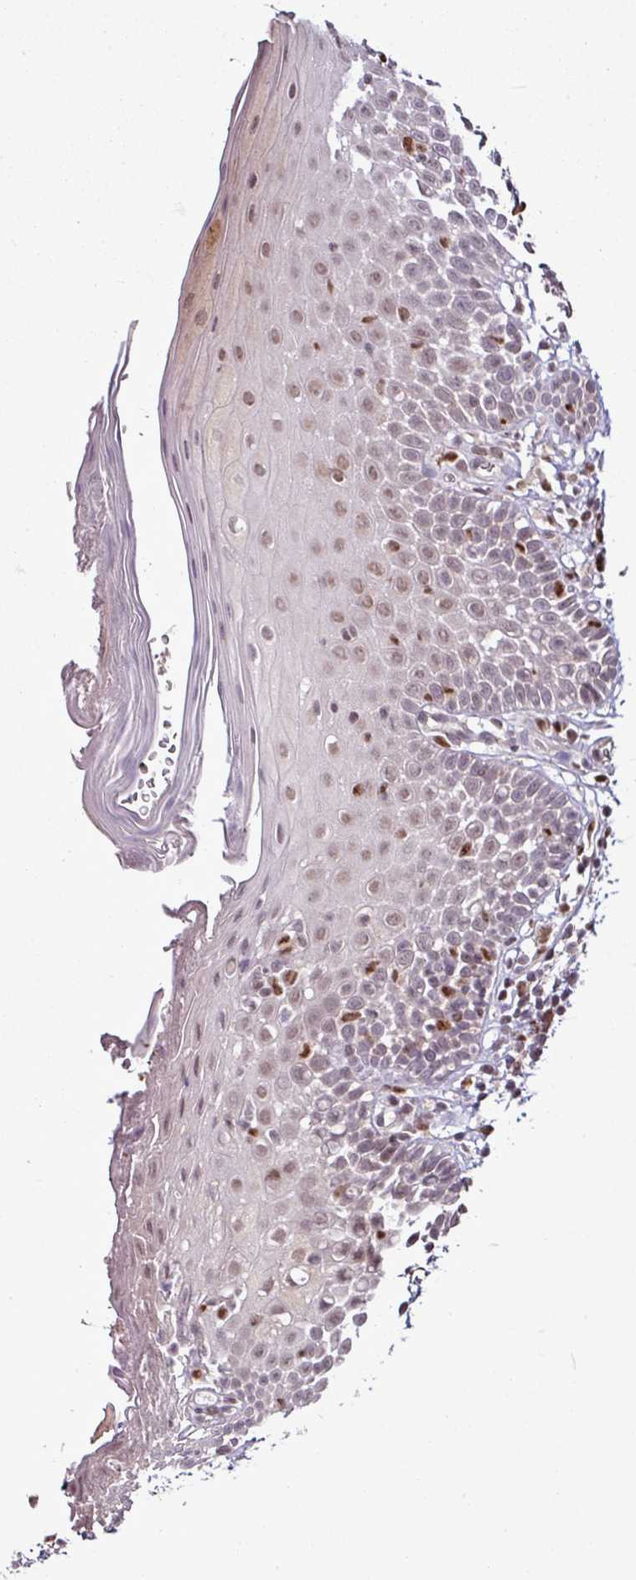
{"staining": {"intensity": "moderate", "quantity": "25%-75%", "location": "cytoplasmic/membranous,nuclear"}, "tissue": "oral mucosa", "cell_type": "Squamous epithelial cells", "image_type": "normal", "snomed": [{"axis": "morphology", "description": "Normal tissue, NOS"}, {"axis": "morphology", "description": "Squamous cell carcinoma, NOS"}, {"axis": "topography", "description": "Oral tissue"}, {"axis": "topography", "description": "Tounge, NOS"}, {"axis": "topography", "description": "Head-Neck"}], "caption": "Immunohistochemical staining of unremarkable human oral mucosa shows medium levels of moderate cytoplasmic/membranous,nuclear expression in approximately 25%-75% of squamous epithelial cells. (Brightfield microscopy of DAB IHC at high magnification).", "gene": "SKIC2", "patient": {"sex": "male", "age": 76}}